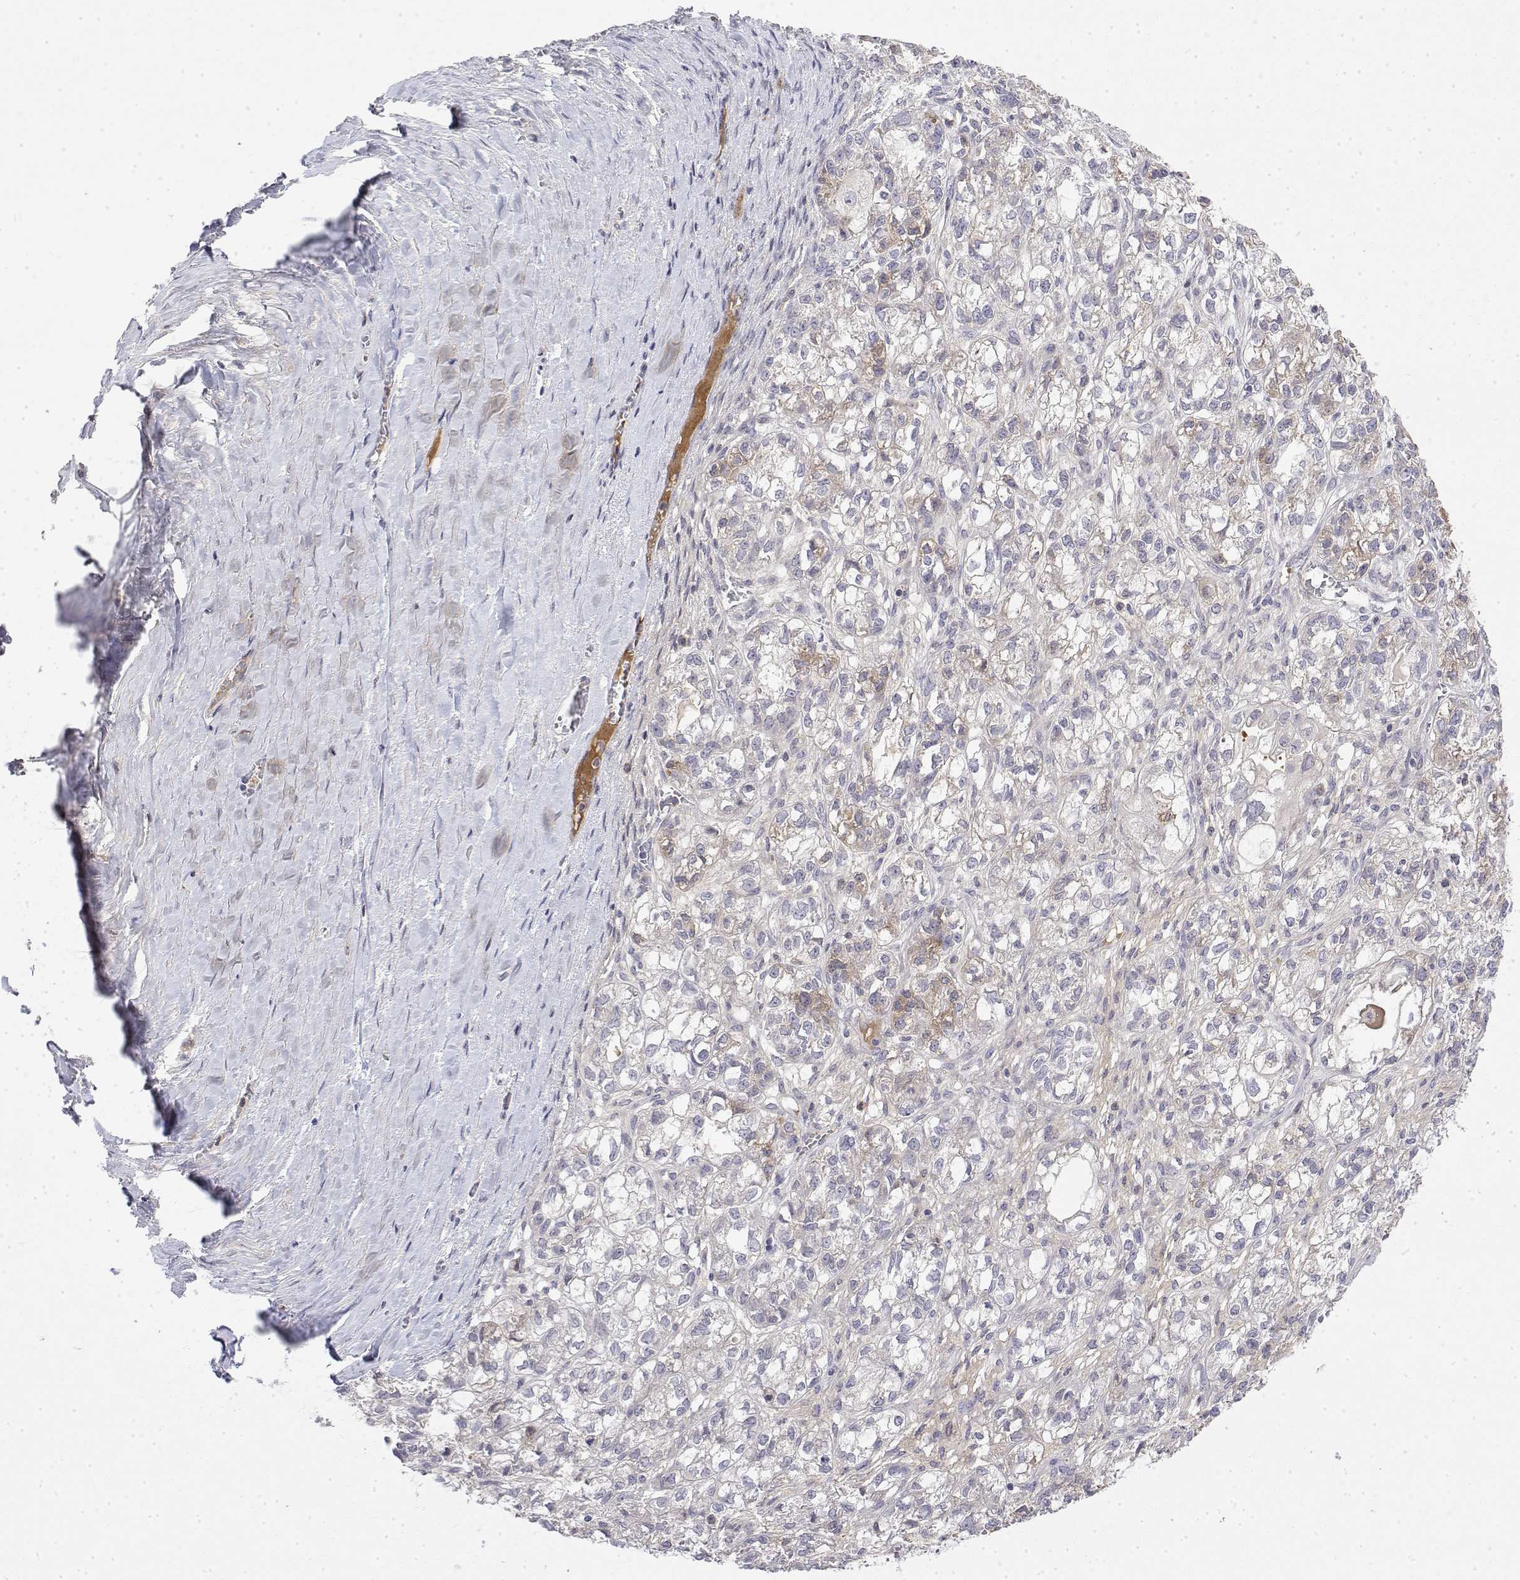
{"staining": {"intensity": "negative", "quantity": "none", "location": "none"}, "tissue": "ovarian cancer", "cell_type": "Tumor cells", "image_type": "cancer", "snomed": [{"axis": "morphology", "description": "Carcinoma, endometroid"}, {"axis": "topography", "description": "Ovary"}], "caption": "Immunohistochemical staining of human ovarian cancer displays no significant staining in tumor cells.", "gene": "IGFBP4", "patient": {"sex": "female", "age": 64}}